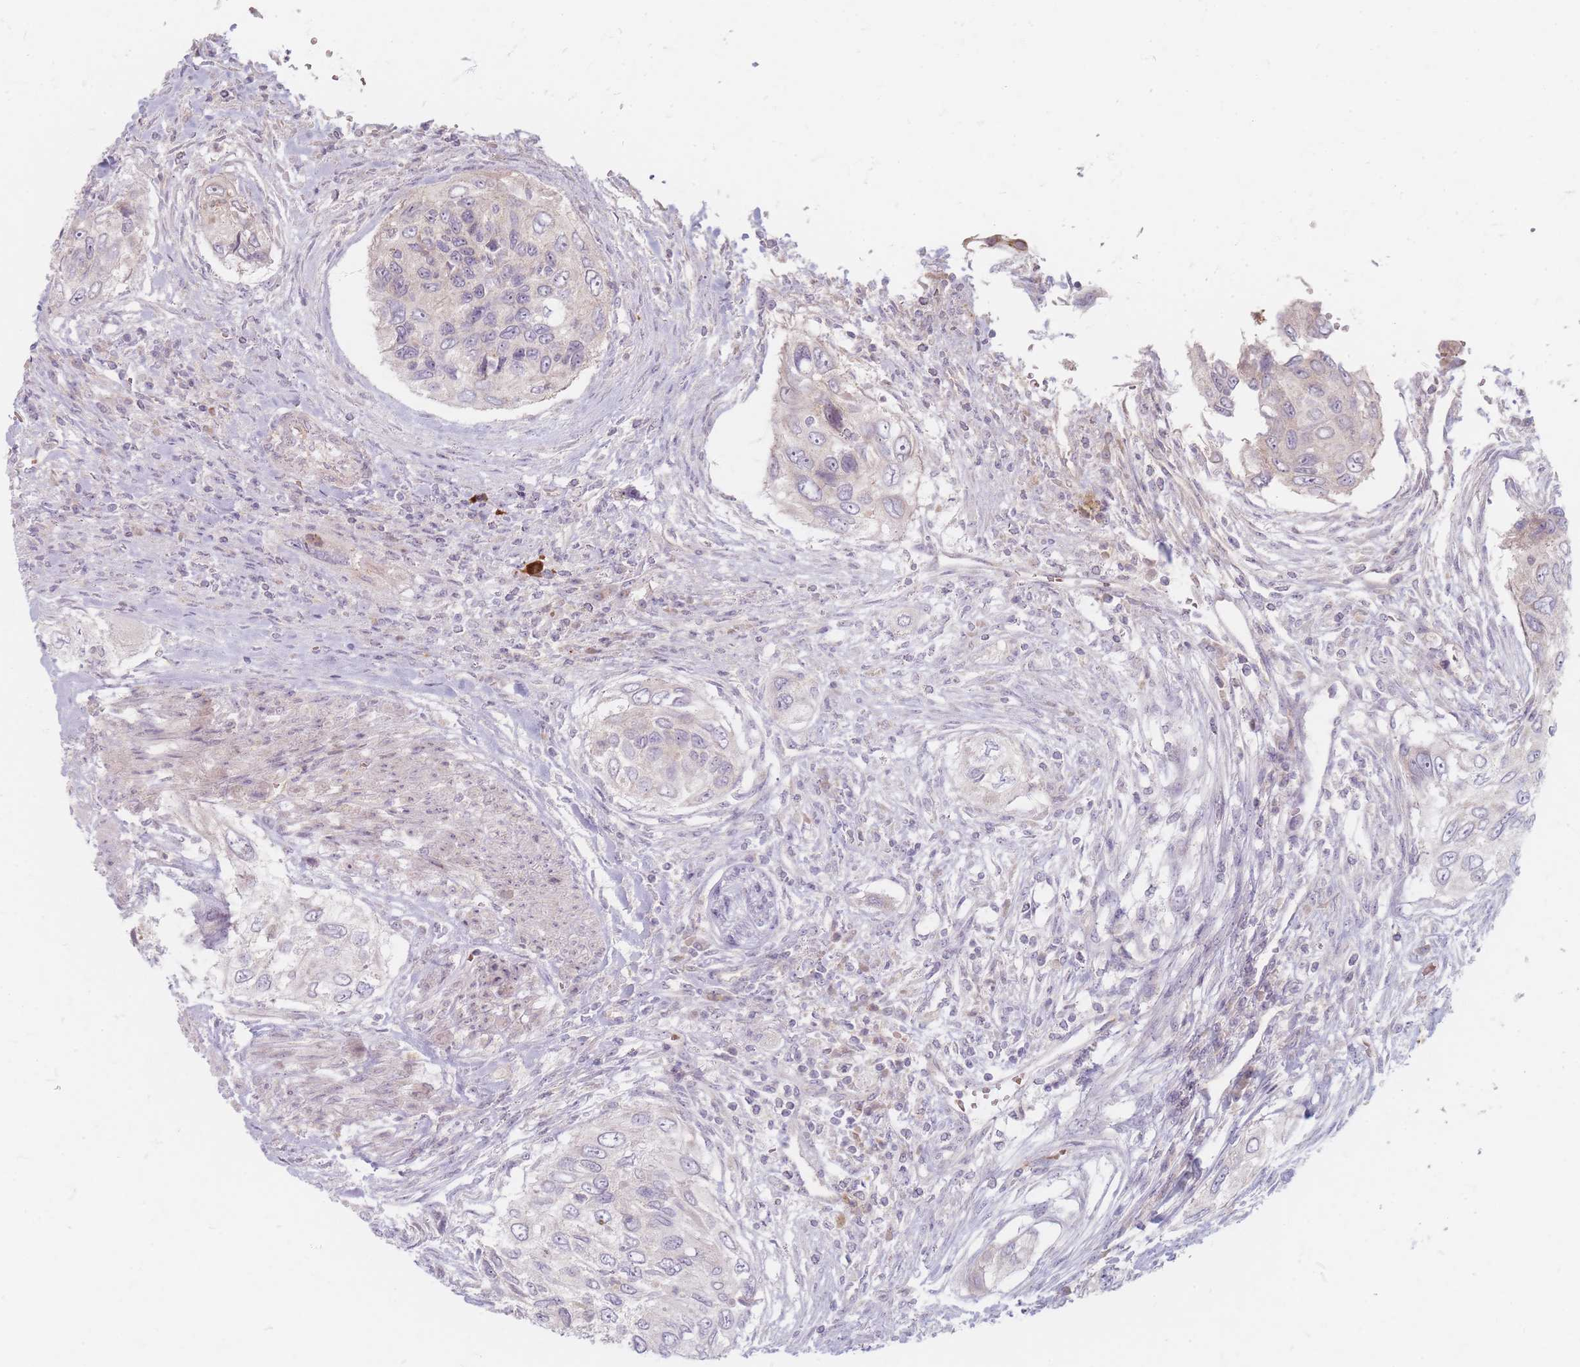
{"staining": {"intensity": "negative", "quantity": "none", "location": "none"}, "tissue": "urothelial cancer", "cell_type": "Tumor cells", "image_type": "cancer", "snomed": [{"axis": "morphology", "description": "Urothelial carcinoma, High grade"}, {"axis": "topography", "description": "Urinary bladder"}], "caption": "This is a photomicrograph of IHC staining of urothelial cancer, which shows no expression in tumor cells. The staining was performed using DAB (3,3'-diaminobenzidine) to visualize the protein expression in brown, while the nuclei were stained in blue with hematoxylin (Magnification: 20x).", "gene": "CHCHD7", "patient": {"sex": "female", "age": 60}}